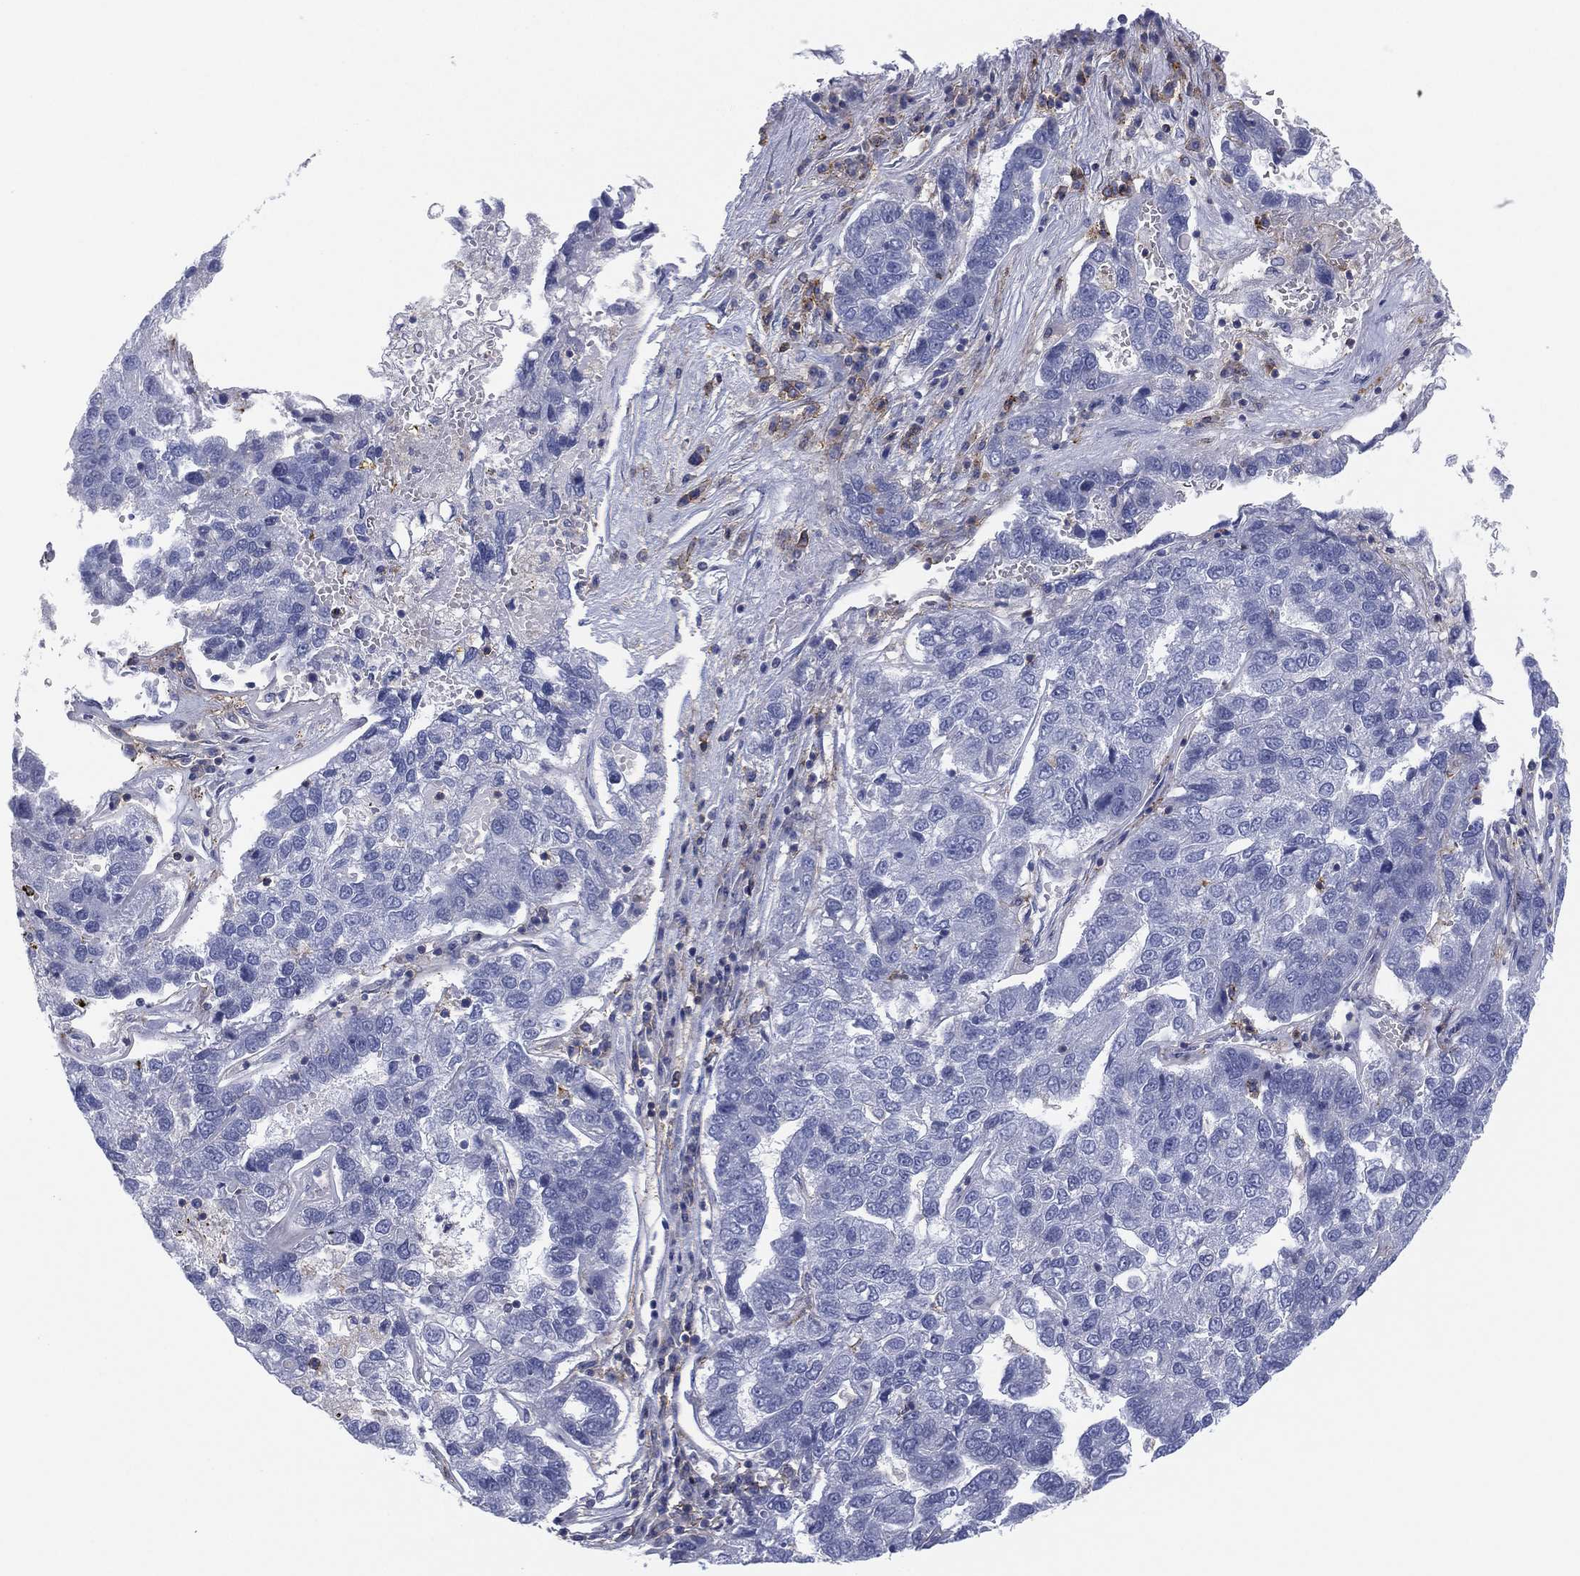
{"staining": {"intensity": "negative", "quantity": "none", "location": "none"}, "tissue": "pancreatic cancer", "cell_type": "Tumor cells", "image_type": "cancer", "snomed": [{"axis": "morphology", "description": "Adenocarcinoma, NOS"}, {"axis": "topography", "description": "Pancreas"}], "caption": "DAB (3,3'-diaminobenzidine) immunohistochemical staining of human pancreatic cancer demonstrates no significant positivity in tumor cells.", "gene": "SELPLG", "patient": {"sex": "female", "age": 61}}